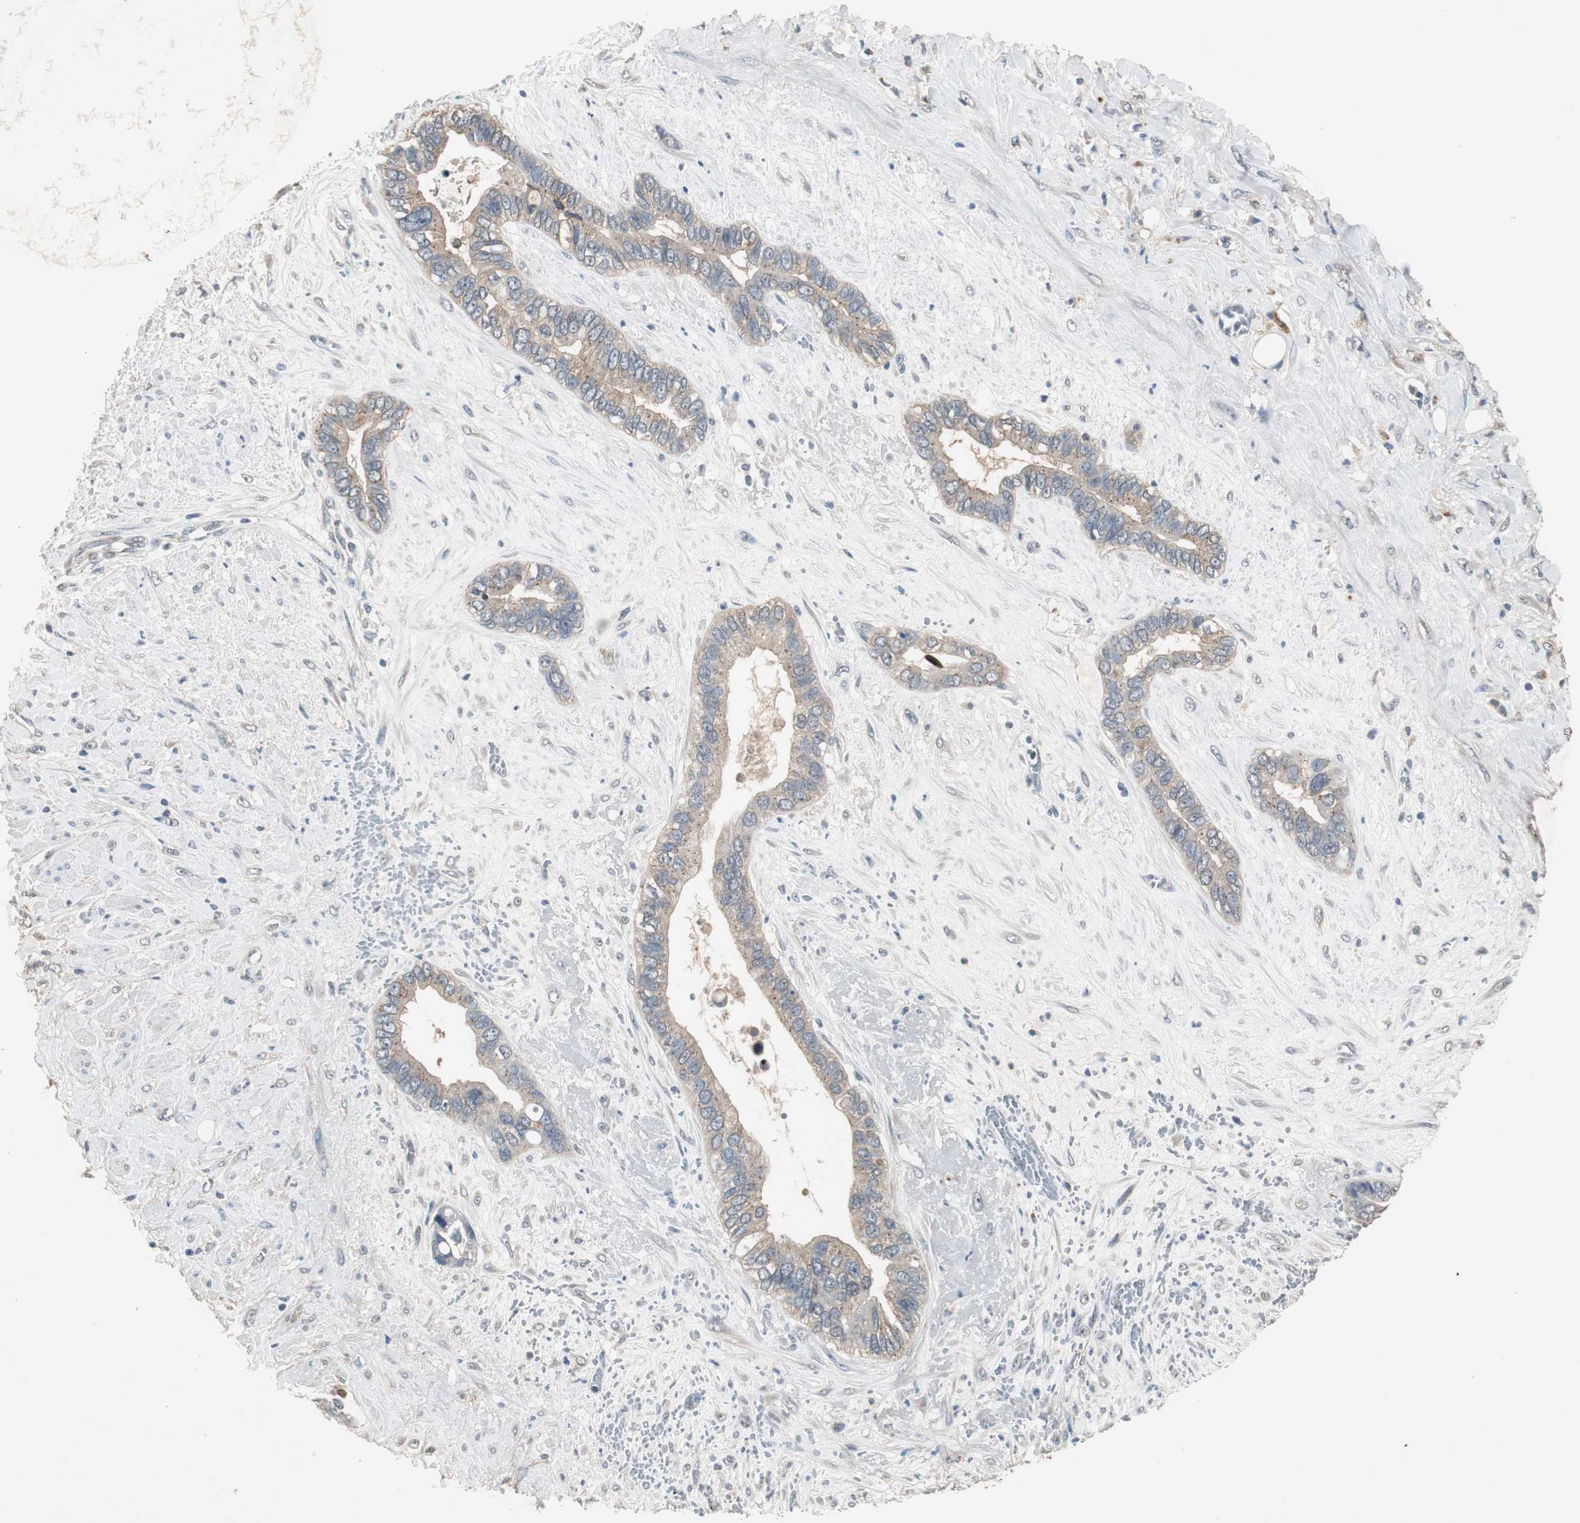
{"staining": {"intensity": "weak", "quantity": ">75%", "location": "cytoplasmic/membranous"}, "tissue": "liver cancer", "cell_type": "Tumor cells", "image_type": "cancer", "snomed": [{"axis": "morphology", "description": "Cholangiocarcinoma"}, {"axis": "topography", "description": "Liver"}], "caption": "About >75% of tumor cells in human liver cancer demonstrate weak cytoplasmic/membranous protein positivity as visualized by brown immunohistochemical staining.", "gene": "PTPRN2", "patient": {"sex": "female", "age": 65}}